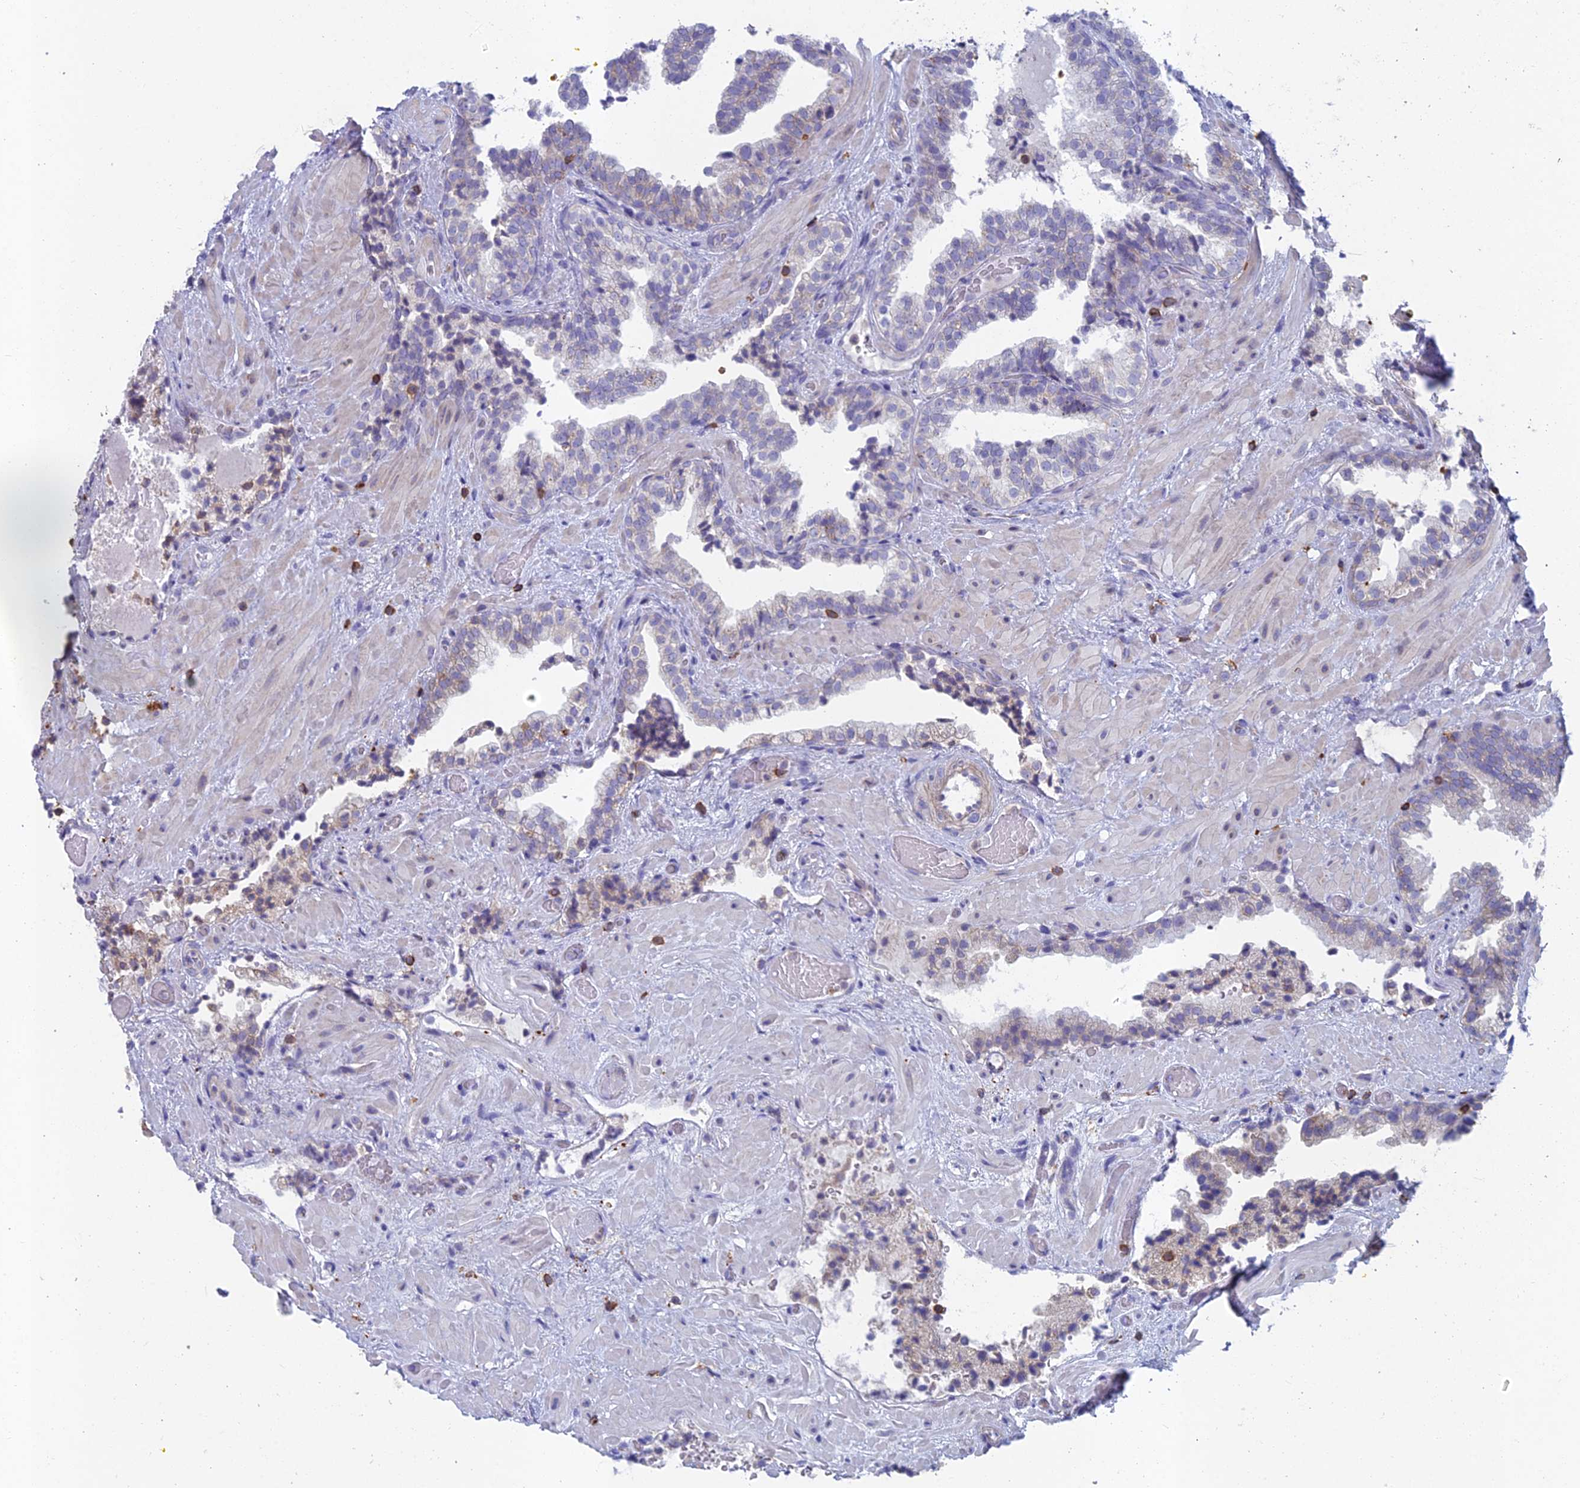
{"staining": {"intensity": "negative", "quantity": "none", "location": "none"}, "tissue": "prostate cancer", "cell_type": "Tumor cells", "image_type": "cancer", "snomed": [{"axis": "morphology", "description": "Adenocarcinoma, High grade"}, {"axis": "topography", "description": "Prostate and seminal vesicle, NOS"}], "caption": "The histopathology image displays no significant expression in tumor cells of prostate adenocarcinoma (high-grade).", "gene": "ABI3BP", "patient": {"sex": "male", "age": 67}}